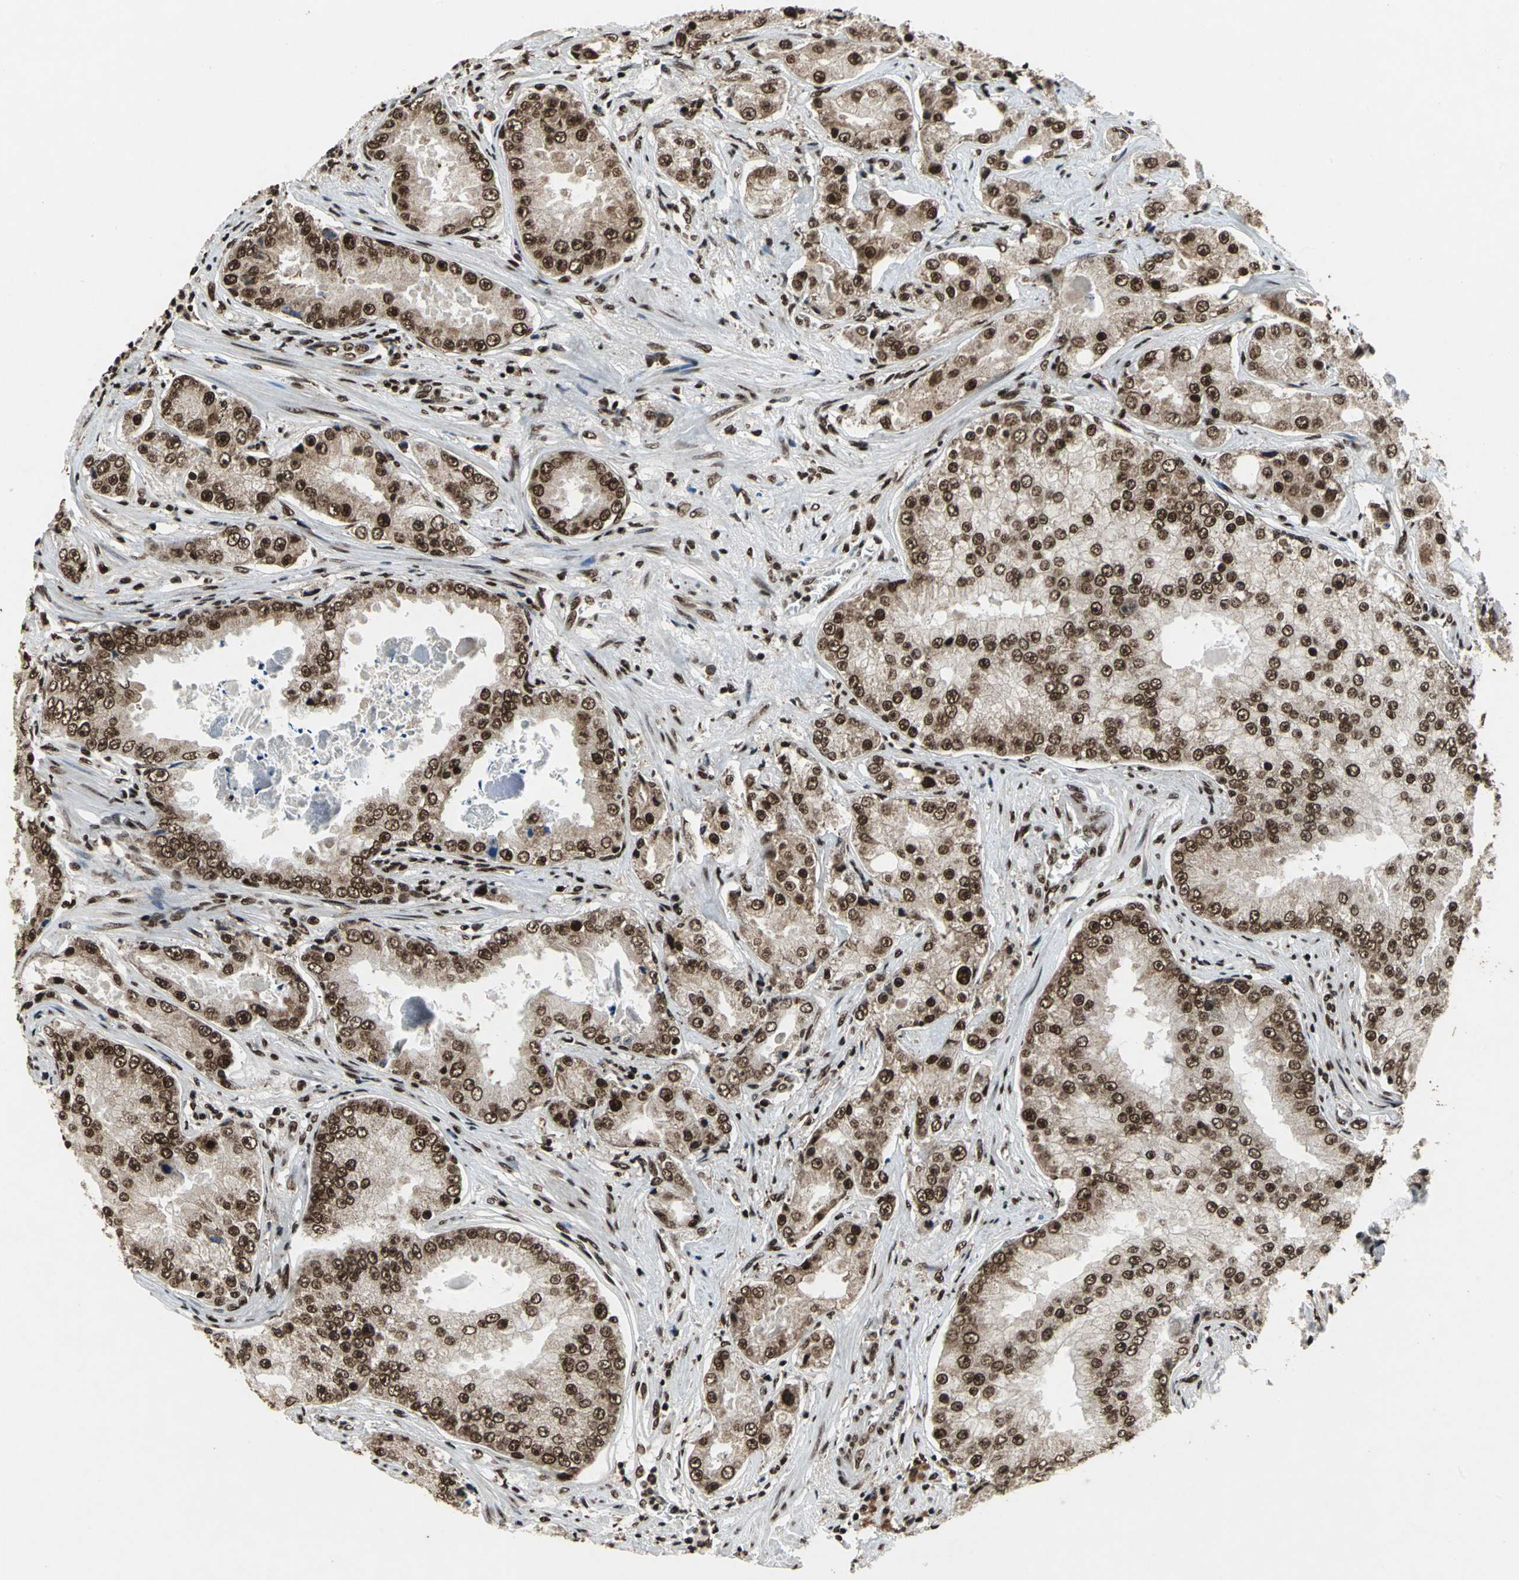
{"staining": {"intensity": "strong", "quantity": ">75%", "location": "nuclear"}, "tissue": "prostate cancer", "cell_type": "Tumor cells", "image_type": "cancer", "snomed": [{"axis": "morphology", "description": "Adenocarcinoma, High grade"}, {"axis": "topography", "description": "Prostate"}], "caption": "High-power microscopy captured an immunohistochemistry photomicrograph of prostate adenocarcinoma (high-grade), revealing strong nuclear positivity in approximately >75% of tumor cells.", "gene": "MTA2", "patient": {"sex": "male", "age": 73}}